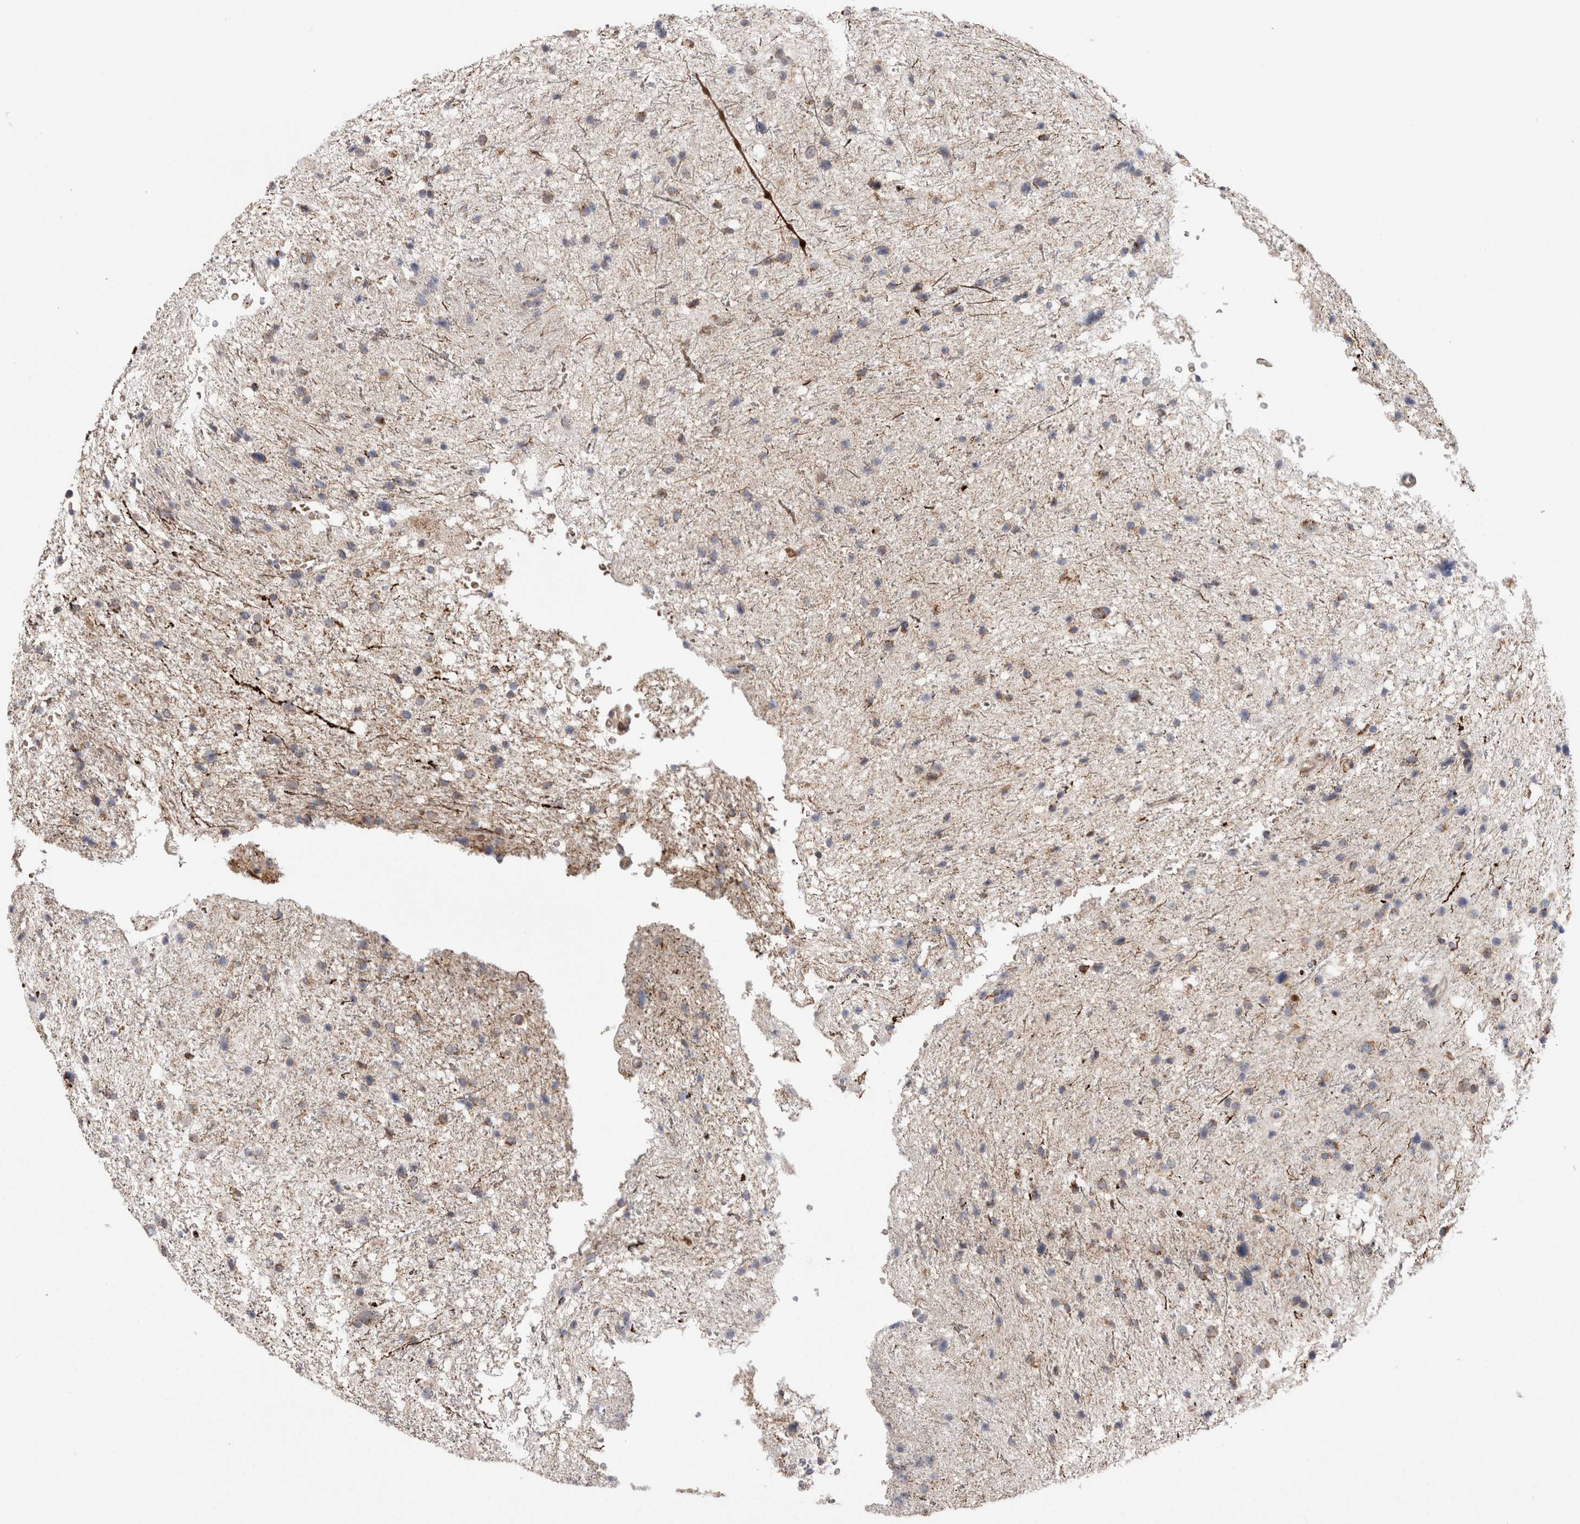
{"staining": {"intensity": "weak", "quantity": "<25%", "location": "cytoplasmic/membranous"}, "tissue": "glioma", "cell_type": "Tumor cells", "image_type": "cancer", "snomed": [{"axis": "morphology", "description": "Glioma, malignant, Low grade"}, {"axis": "topography", "description": "Brain"}], "caption": "Immunohistochemistry of human malignant low-grade glioma displays no staining in tumor cells.", "gene": "DARS2", "patient": {"sex": "female", "age": 37}}